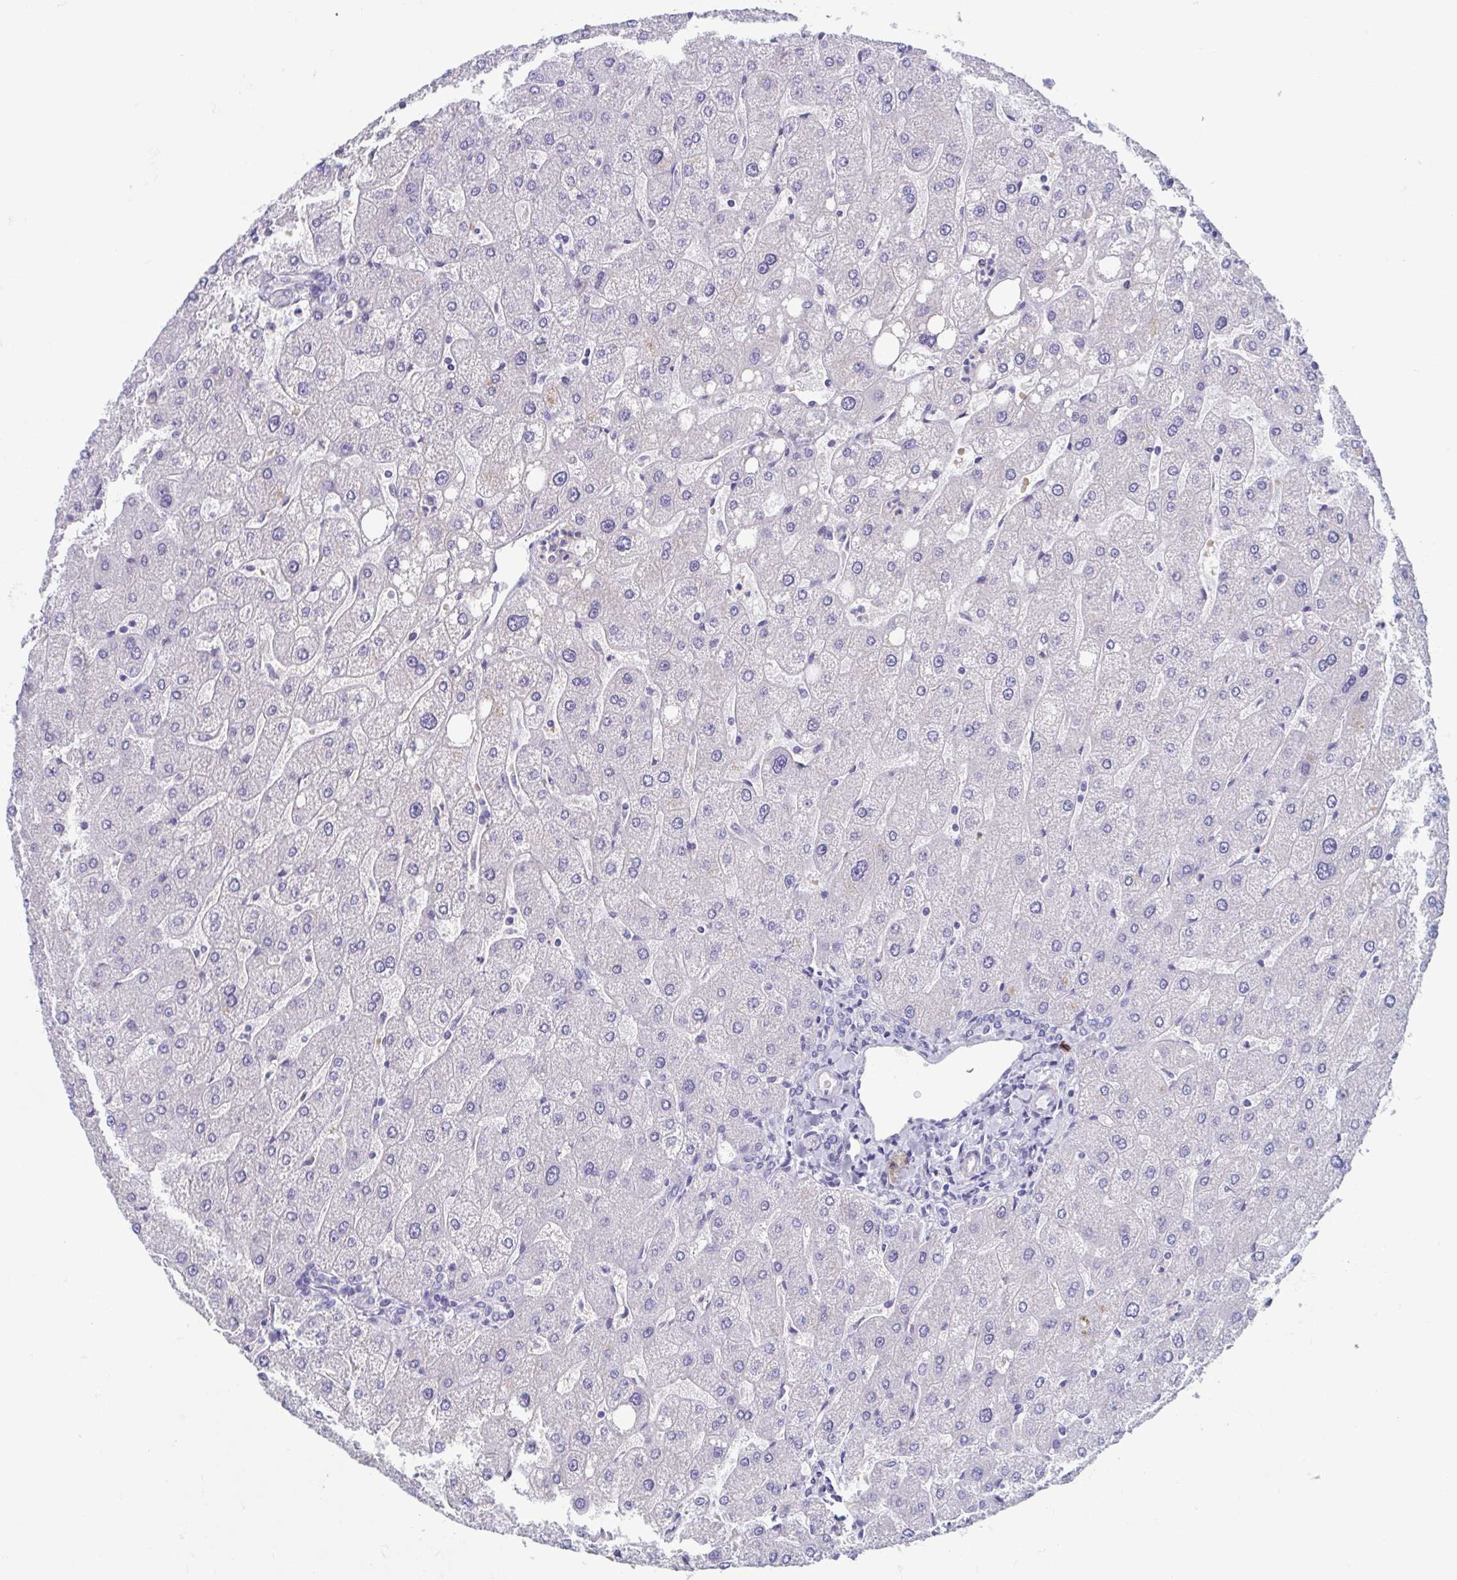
{"staining": {"intensity": "negative", "quantity": "none", "location": "none"}, "tissue": "liver", "cell_type": "Cholangiocytes", "image_type": "normal", "snomed": [{"axis": "morphology", "description": "Normal tissue, NOS"}, {"axis": "topography", "description": "Liver"}], "caption": "Immunohistochemistry (IHC) of benign liver shows no expression in cholangiocytes. (Immunohistochemistry, brightfield microscopy, high magnification).", "gene": "MORC4", "patient": {"sex": "male", "age": 67}}